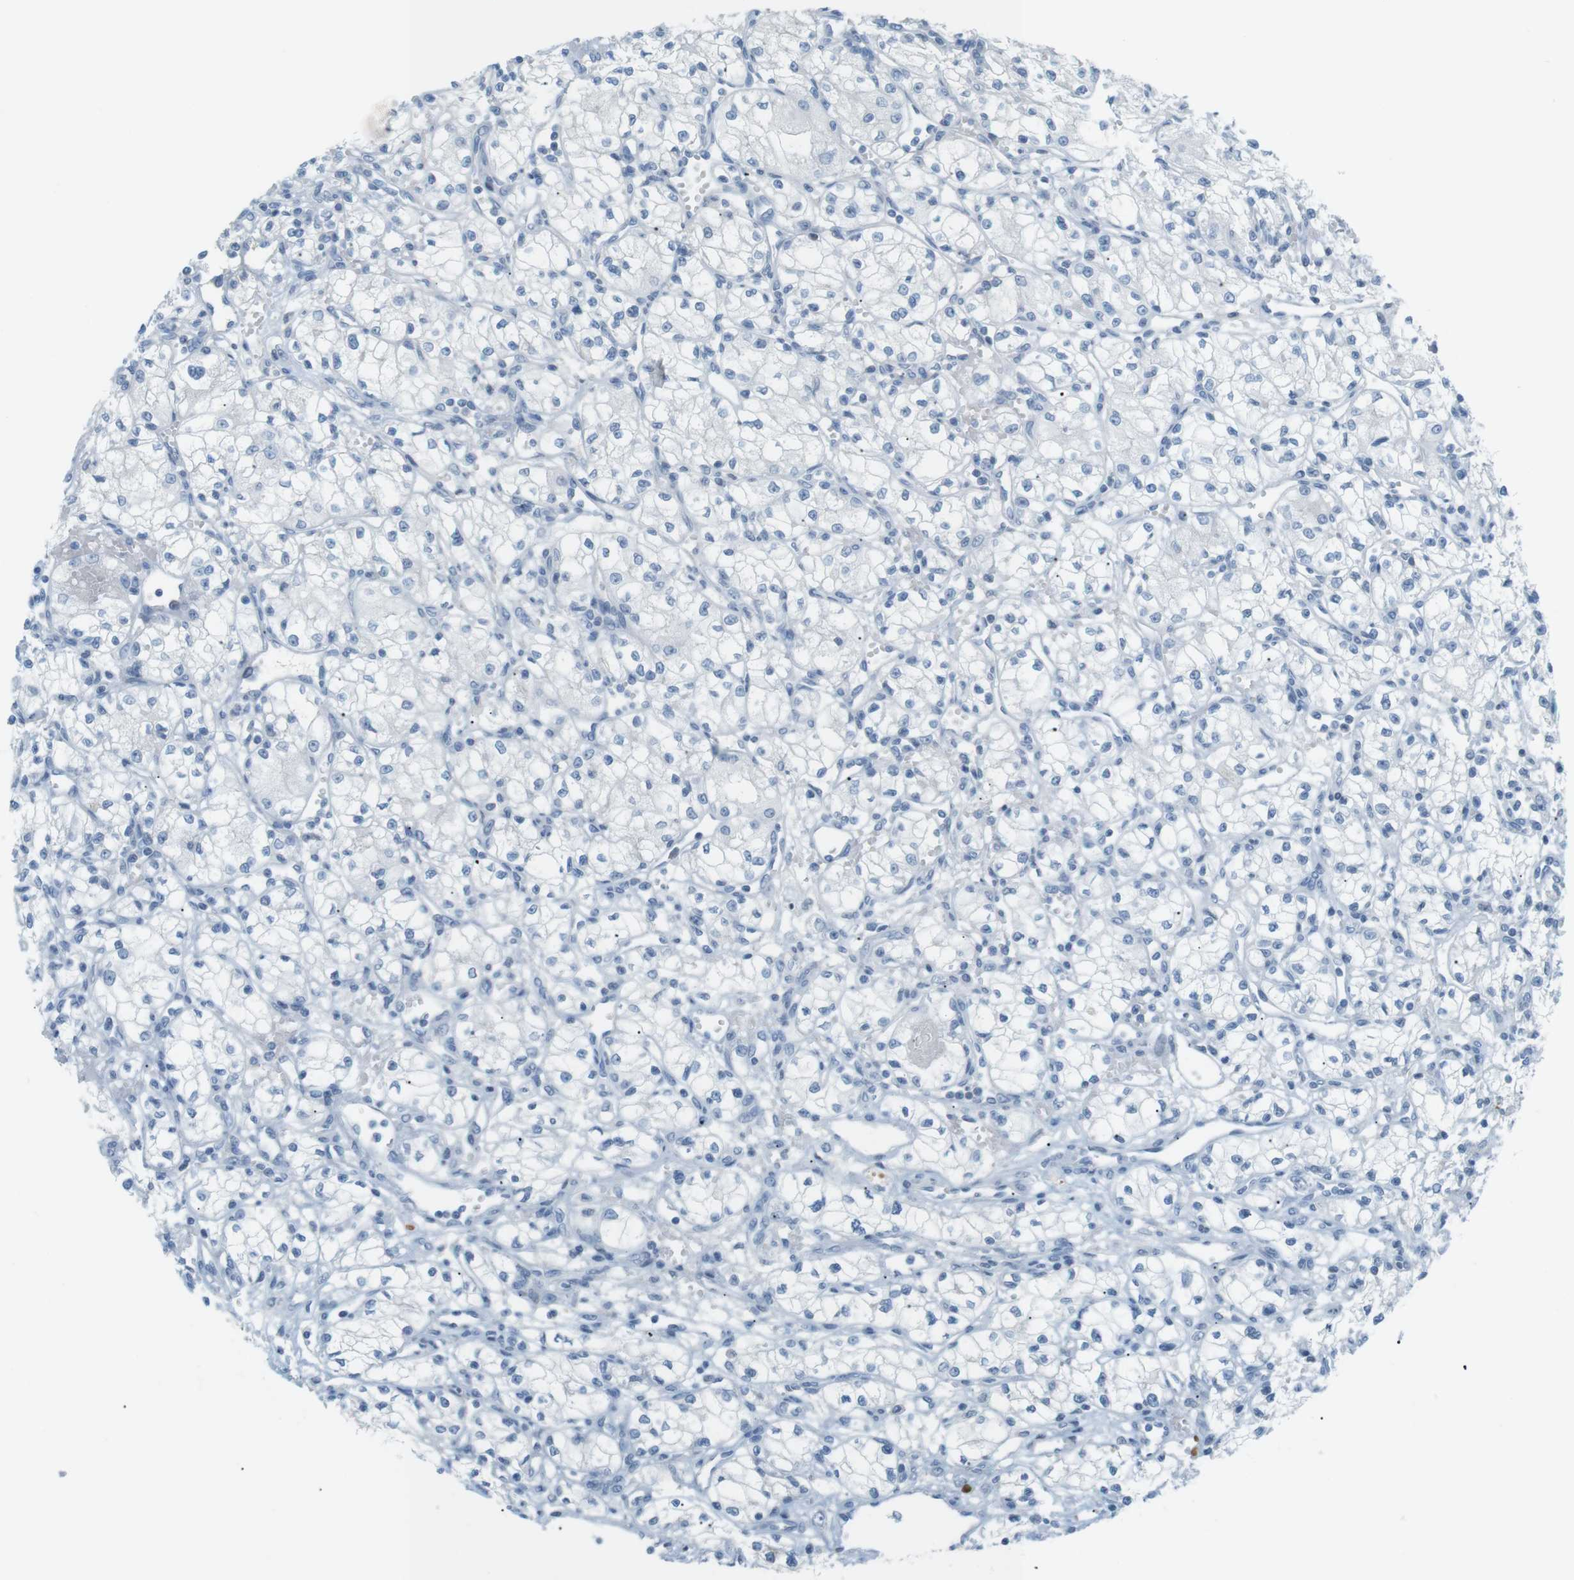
{"staining": {"intensity": "negative", "quantity": "none", "location": "none"}, "tissue": "renal cancer", "cell_type": "Tumor cells", "image_type": "cancer", "snomed": [{"axis": "morphology", "description": "Normal tissue, NOS"}, {"axis": "morphology", "description": "Adenocarcinoma, NOS"}, {"axis": "topography", "description": "Kidney"}], "caption": "Micrograph shows no significant protein expression in tumor cells of renal cancer (adenocarcinoma). (Brightfield microscopy of DAB (3,3'-diaminobenzidine) immunohistochemistry (IHC) at high magnification).", "gene": "AZGP1", "patient": {"sex": "male", "age": 59}}